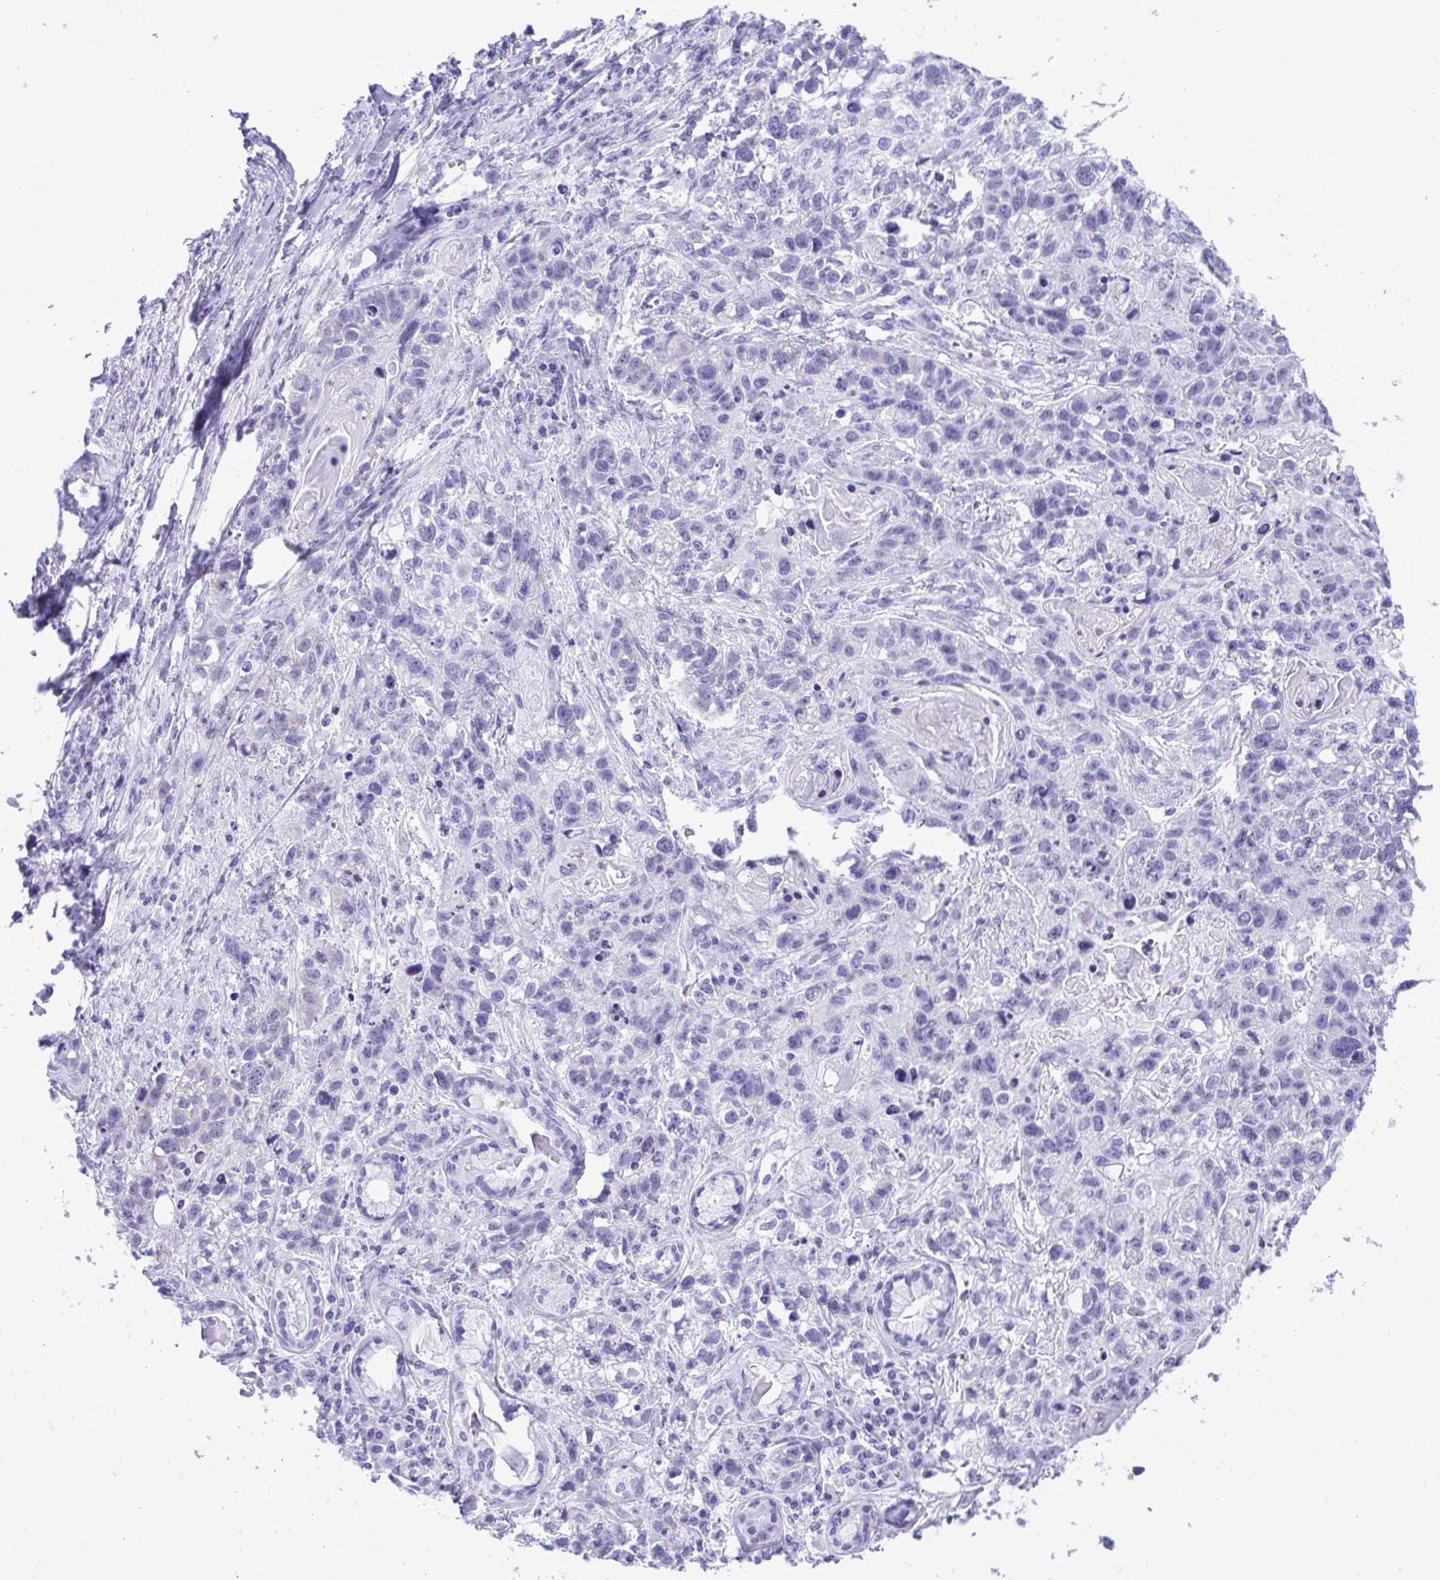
{"staining": {"intensity": "negative", "quantity": "none", "location": "none"}, "tissue": "lung cancer", "cell_type": "Tumor cells", "image_type": "cancer", "snomed": [{"axis": "morphology", "description": "Squamous cell carcinoma, NOS"}, {"axis": "topography", "description": "Lung"}], "caption": "IHC photomicrograph of neoplastic tissue: human lung cancer (squamous cell carcinoma) stained with DAB (3,3'-diaminobenzidine) reveals no significant protein staining in tumor cells.", "gene": "SHISA8", "patient": {"sex": "male", "age": 74}}